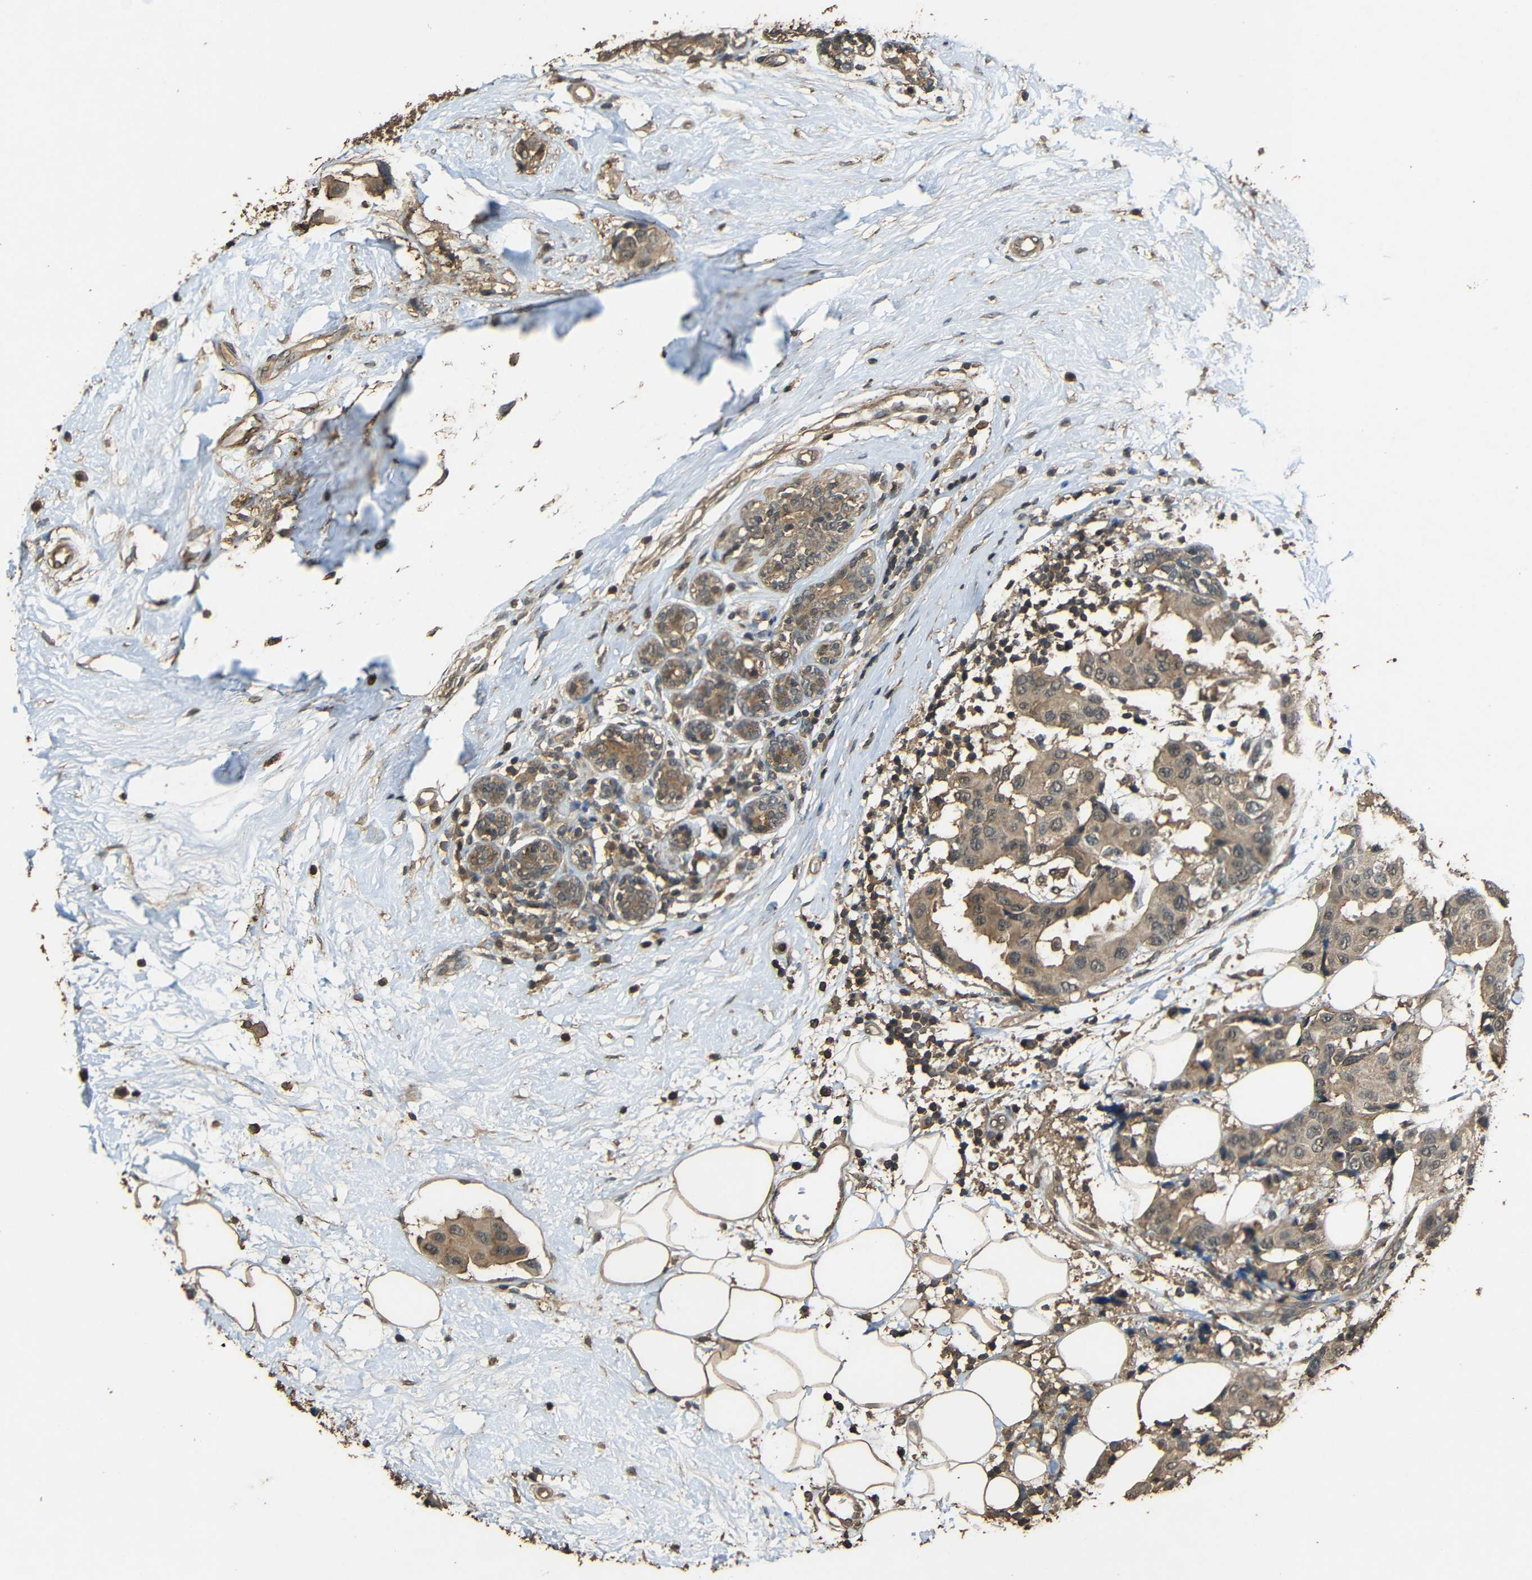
{"staining": {"intensity": "moderate", "quantity": ">75%", "location": "cytoplasmic/membranous"}, "tissue": "breast cancer", "cell_type": "Tumor cells", "image_type": "cancer", "snomed": [{"axis": "morphology", "description": "Normal tissue, NOS"}, {"axis": "morphology", "description": "Duct carcinoma"}, {"axis": "topography", "description": "Breast"}], "caption": "High-power microscopy captured an IHC histopathology image of breast cancer, revealing moderate cytoplasmic/membranous positivity in approximately >75% of tumor cells. (DAB (3,3'-diaminobenzidine) = brown stain, brightfield microscopy at high magnification).", "gene": "PDE5A", "patient": {"sex": "female", "age": 39}}